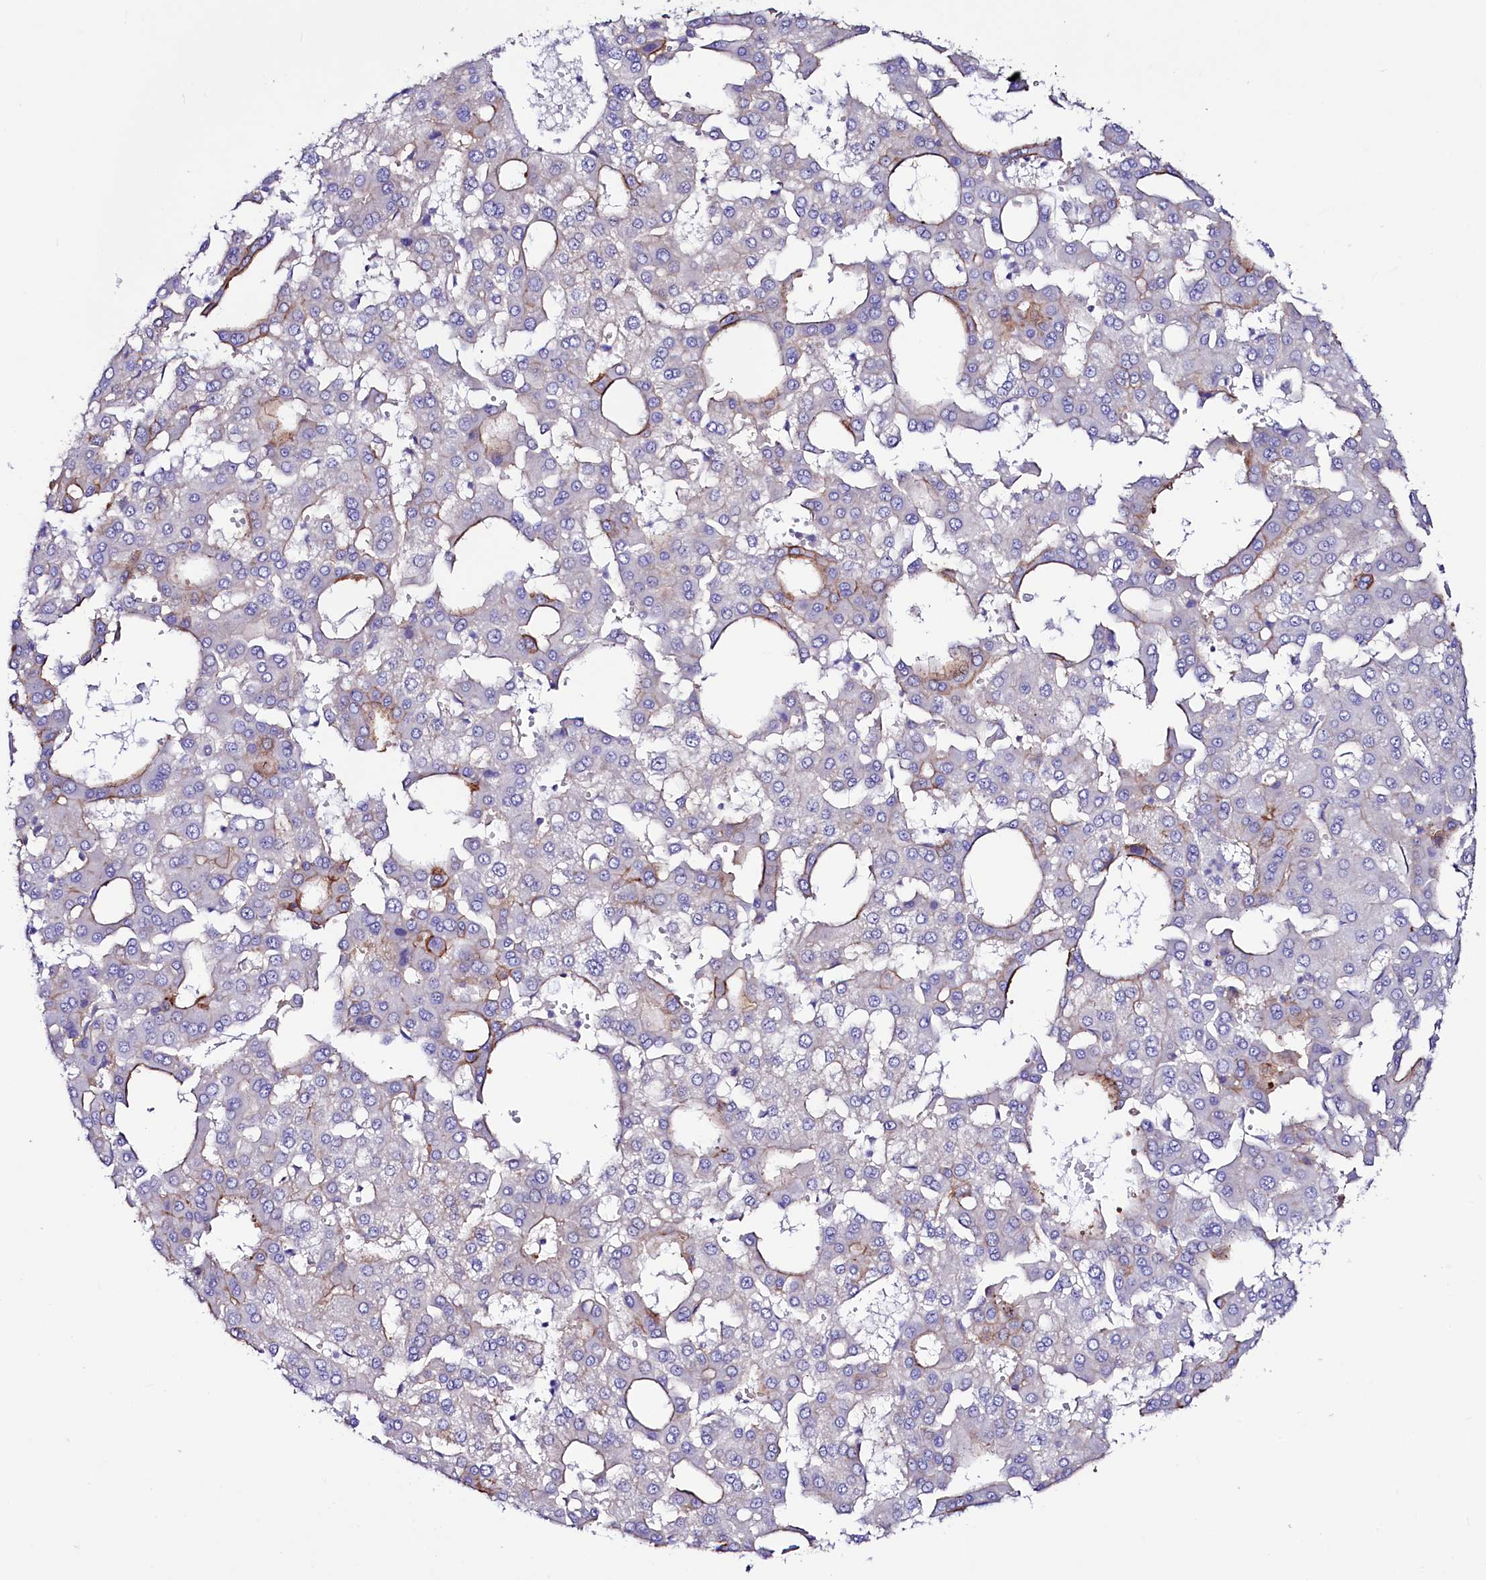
{"staining": {"intensity": "moderate", "quantity": "<25%", "location": "cytoplasmic/membranous"}, "tissue": "liver cancer", "cell_type": "Tumor cells", "image_type": "cancer", "snomed": [{"axis": "morphology", "description": "Carcinoma, Hepatocellular, NOS"}, {"axis": "topography", "description": "Liver"}], "caption": "A histopathology image of liver cancer stained for a protein shows moderate cytoplasmic/membranous brown staining in tumor cells. The staining is performed using DAB brown chromogen to label protein expression. The nuclei are counter-stained blue using hematoxylin.", "gene": "SLF1", "patient": {"sex": "male", "age": 47}}